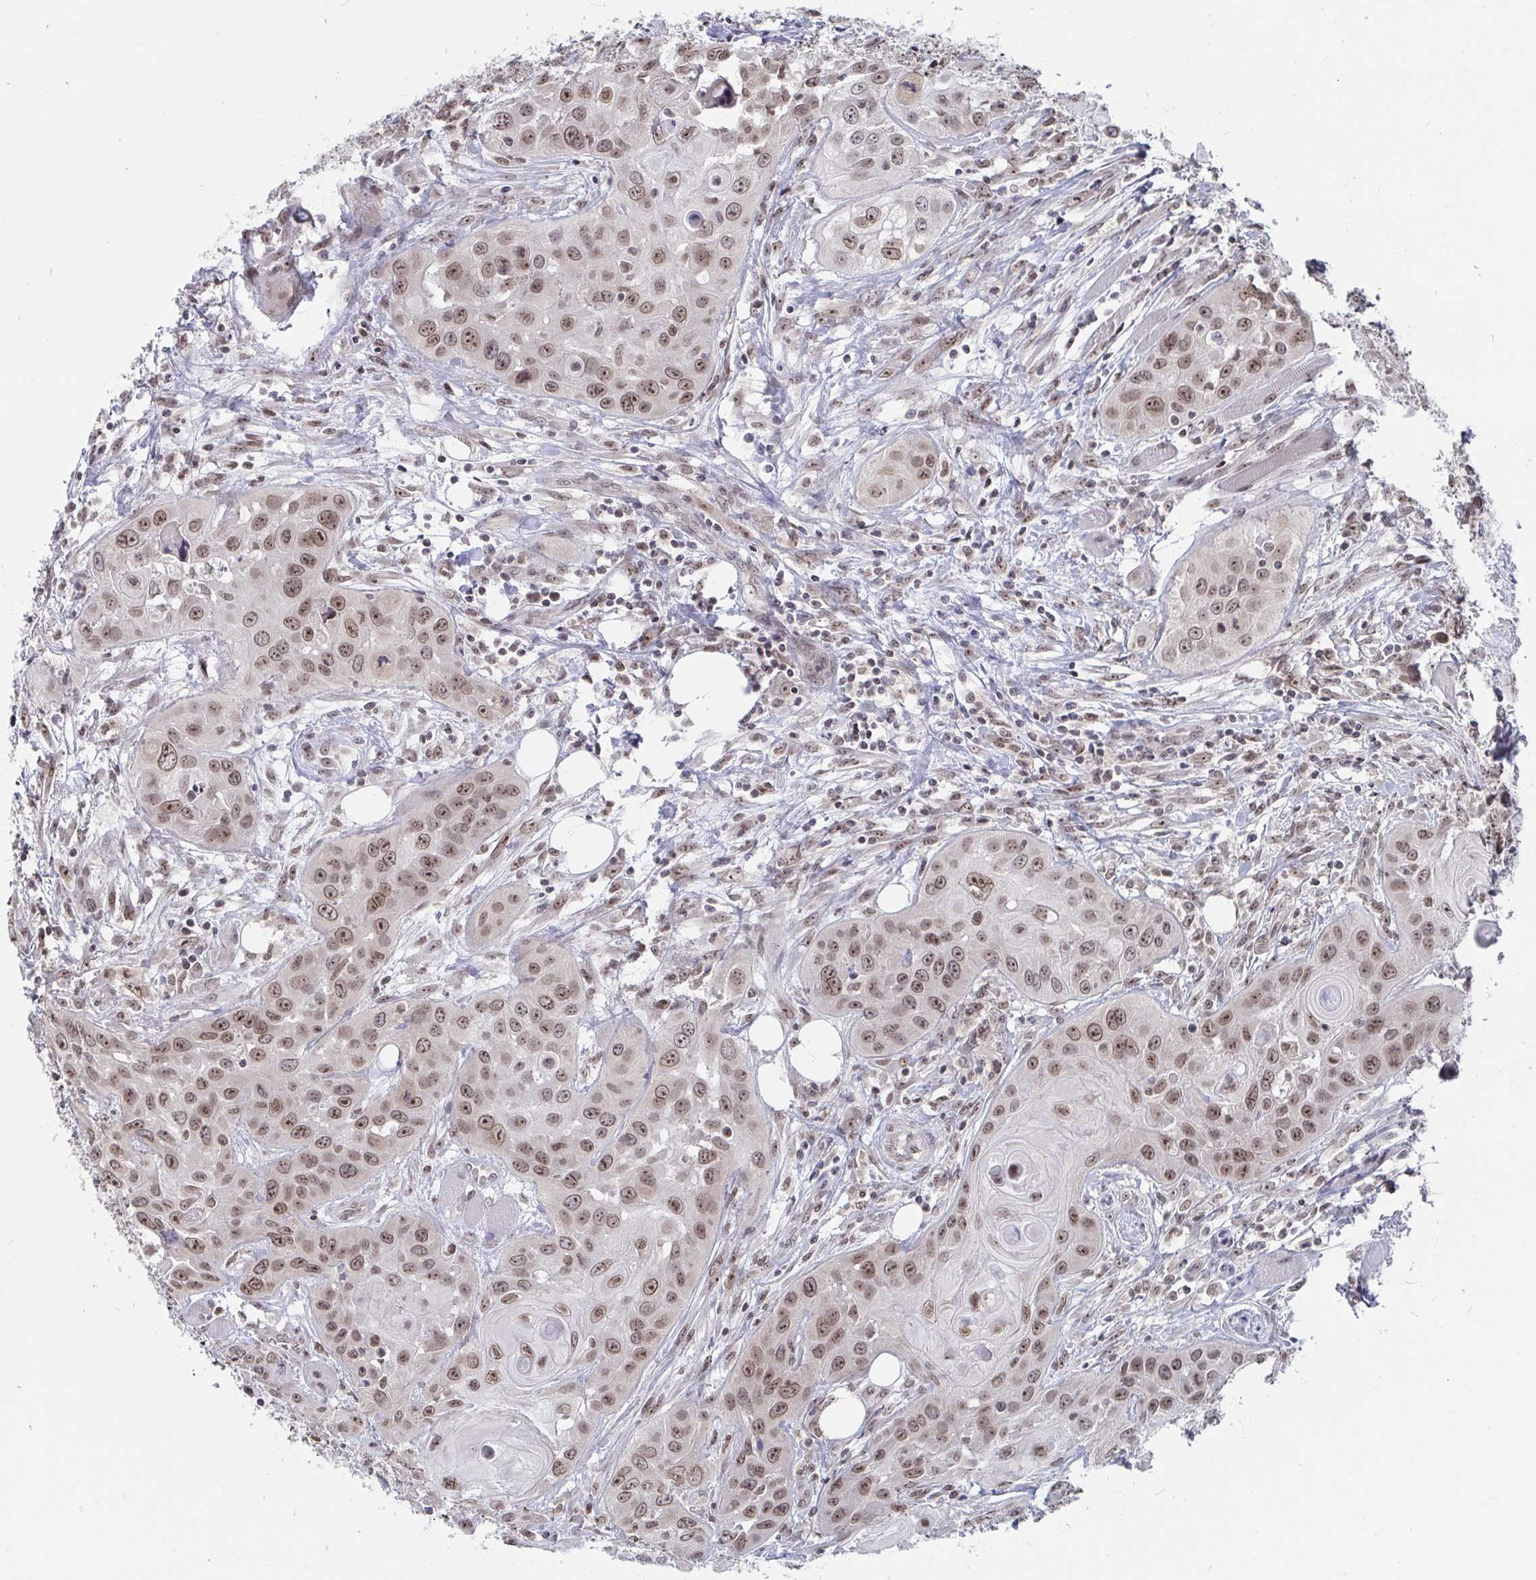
{"staining": {"intensity": "moderate", "quantity": ">75%", "location": "nuclear"}, "tissue": "head and neck cancer", "cell_type": "Tumor cells", "image_type": "cancer", "snomed": [{"axis": "morphology", "description": "Squamous cell carcinoma, NOS"}, {"axis": "topography", "description": "Oral tissue"}, {"axis": "topography", "description": "Head-Neck"}], "caption": "Head and neck cancer (squamous cell carcinoma) was stained to show a protein in brown. There is medium levels of moderate nuclear expression in about >75% of tumor cells.", "gene": "TRIP12", "patient": {"sex": "male", "age": 58}}